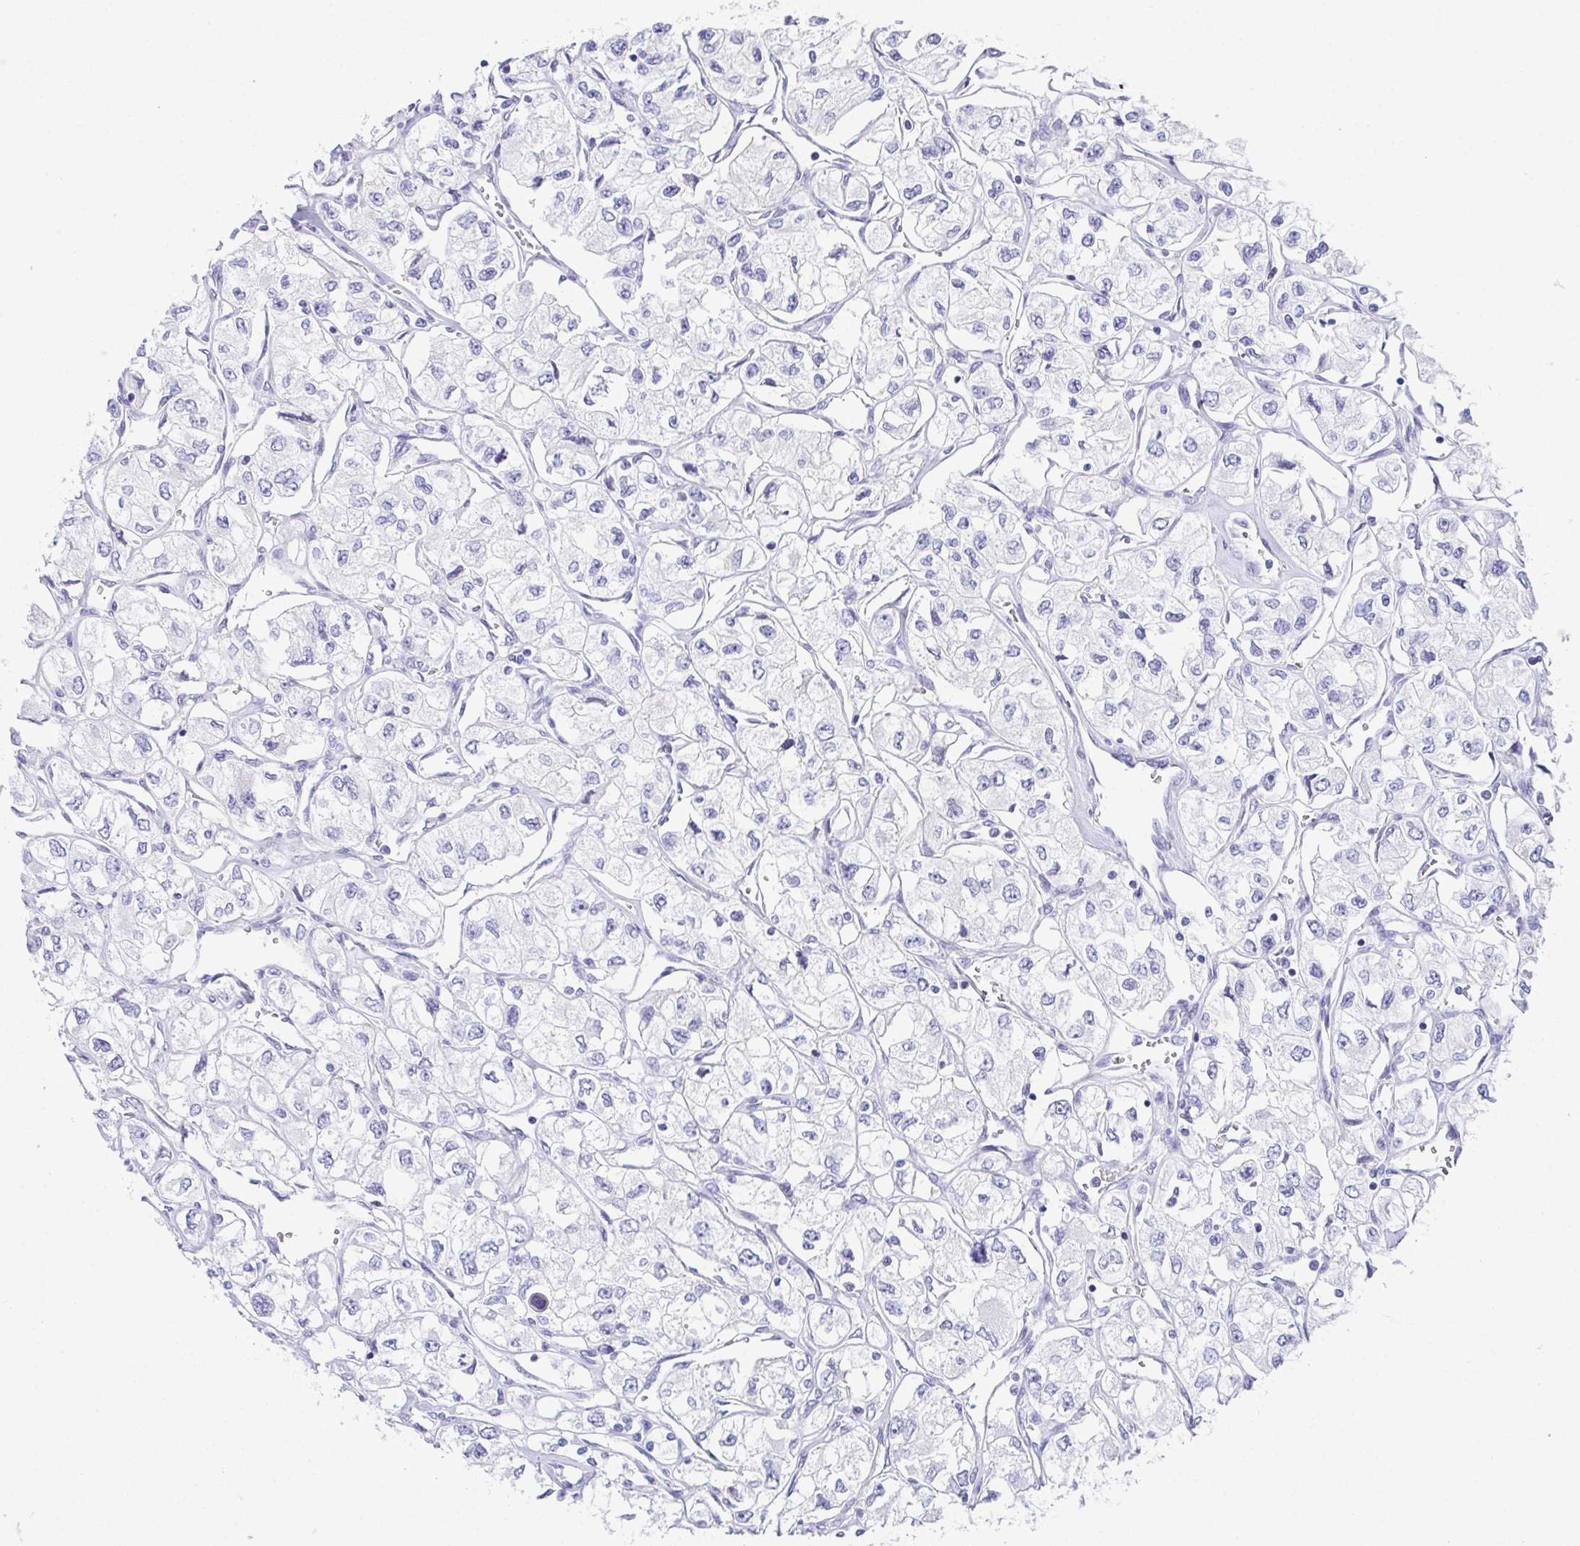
{"staining": {"intensity": "negative", "quantity": "none", "location": "none"}, "tissue": "renal cancer", "cell_type": "Tumor cells", "image_type": "cancer", "snomed": [{"axis": "morphology", "description": "Adenocarcinoma, NOS"}, {"axis": "topography", "description": "Kidney"}], "caption": "Tumor cells are negative for brown protein staining in renal cancer.", "gene": "TEX19", "patient": {"sex": "female", "age": 59}}